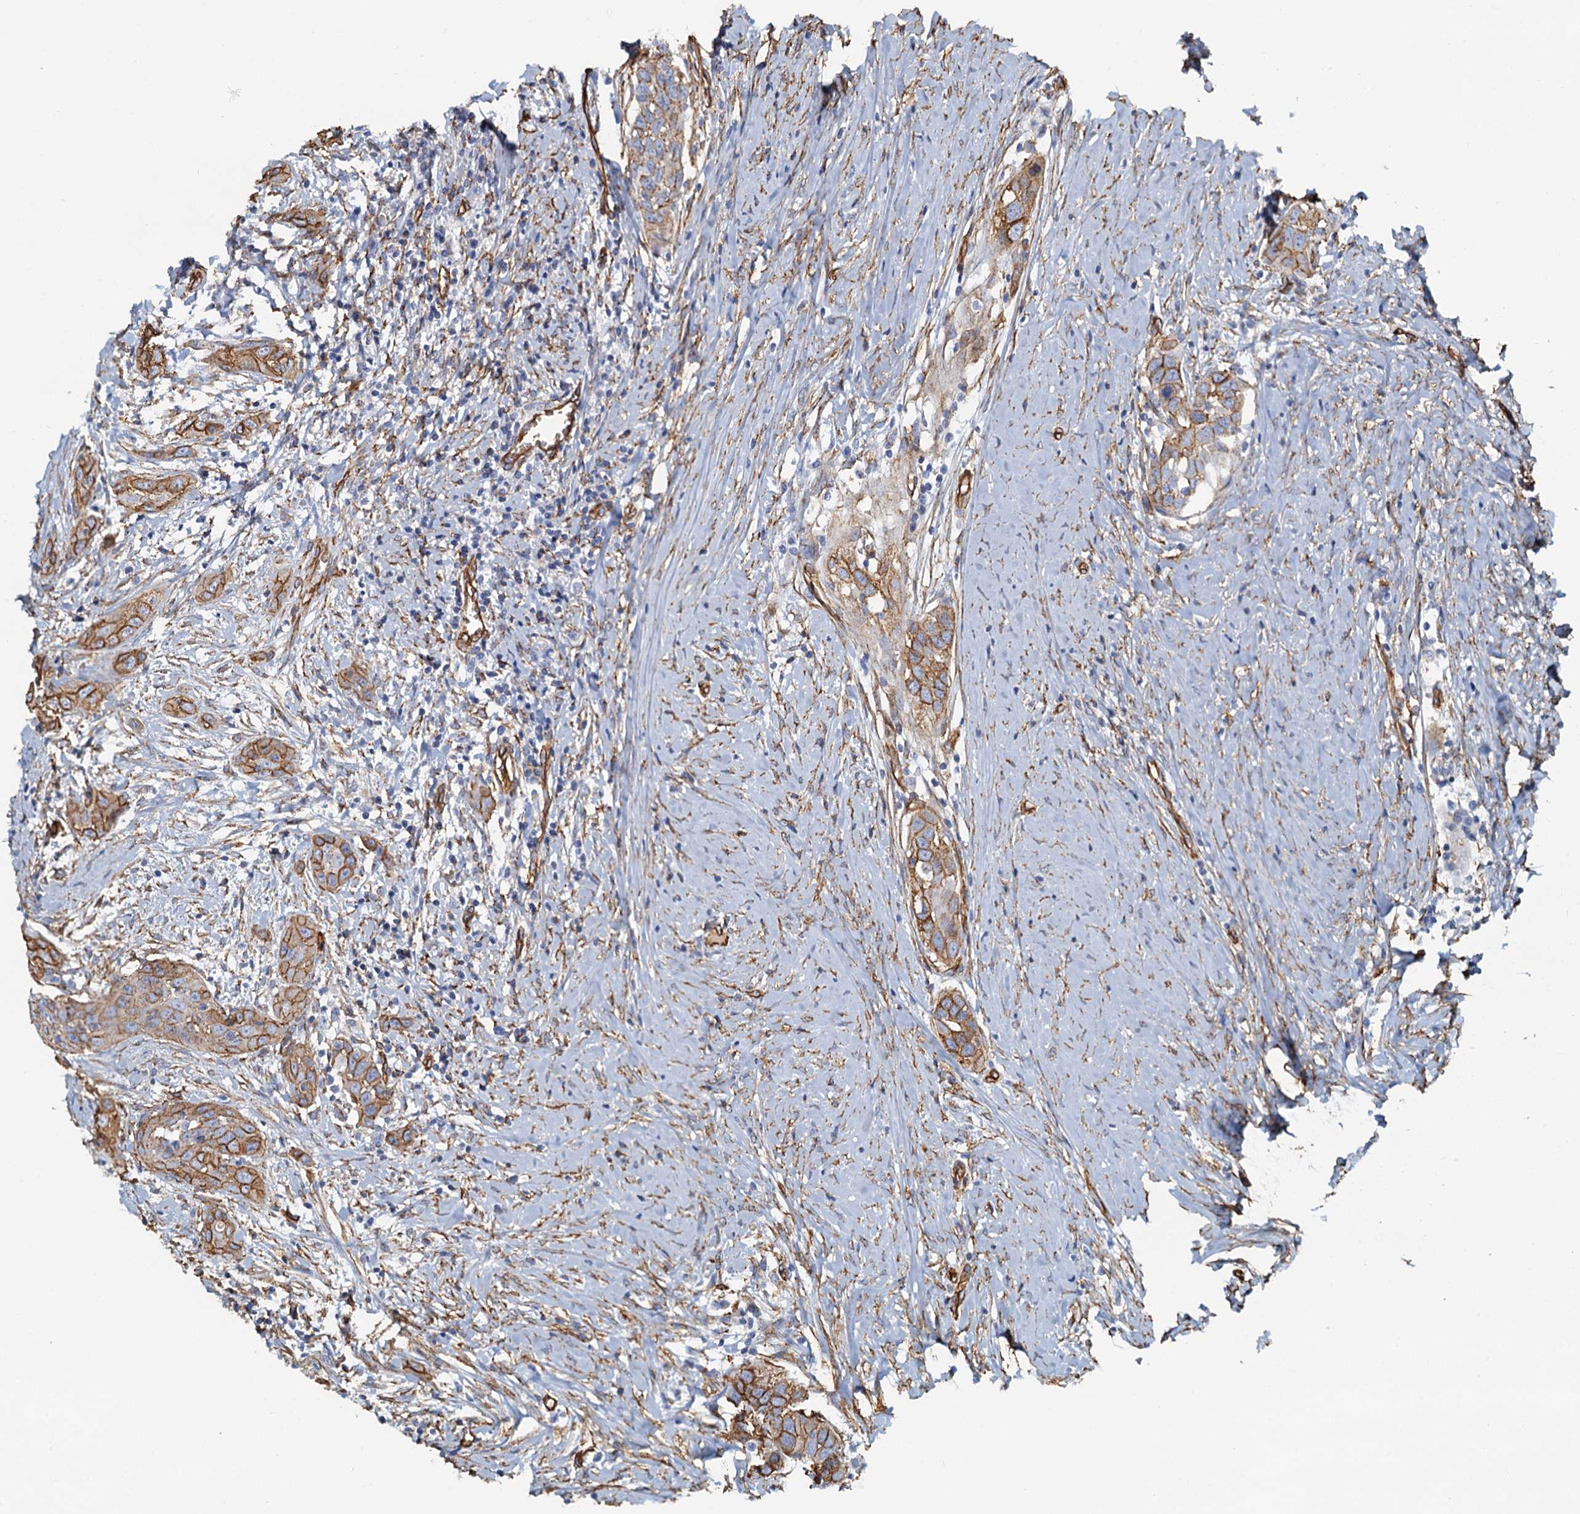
{"staining": {"intensity": "moderate", "quantity": ">75%", "location": "cytoplasmic/membranous"}, "tissue": "head and neck cancer", "cell_type": "Tumor cells", "image_type": "cancer", "snomed": [{"axis": "morphology", "description": "Squamous cell carcinoma, NOS"}, {"axis": "topography", "description": "Oral tissue"}, {"axis": "topography", "description": "Head-Neck"}], "caption": "About >75% of tumor cells in head and neck cancer show moderate cytoplasmic/membranous protein staining as visualized by brown immunohistochemical staining.", "gene": "DGKG", "patient": {"sex": "female", "age": 50}}